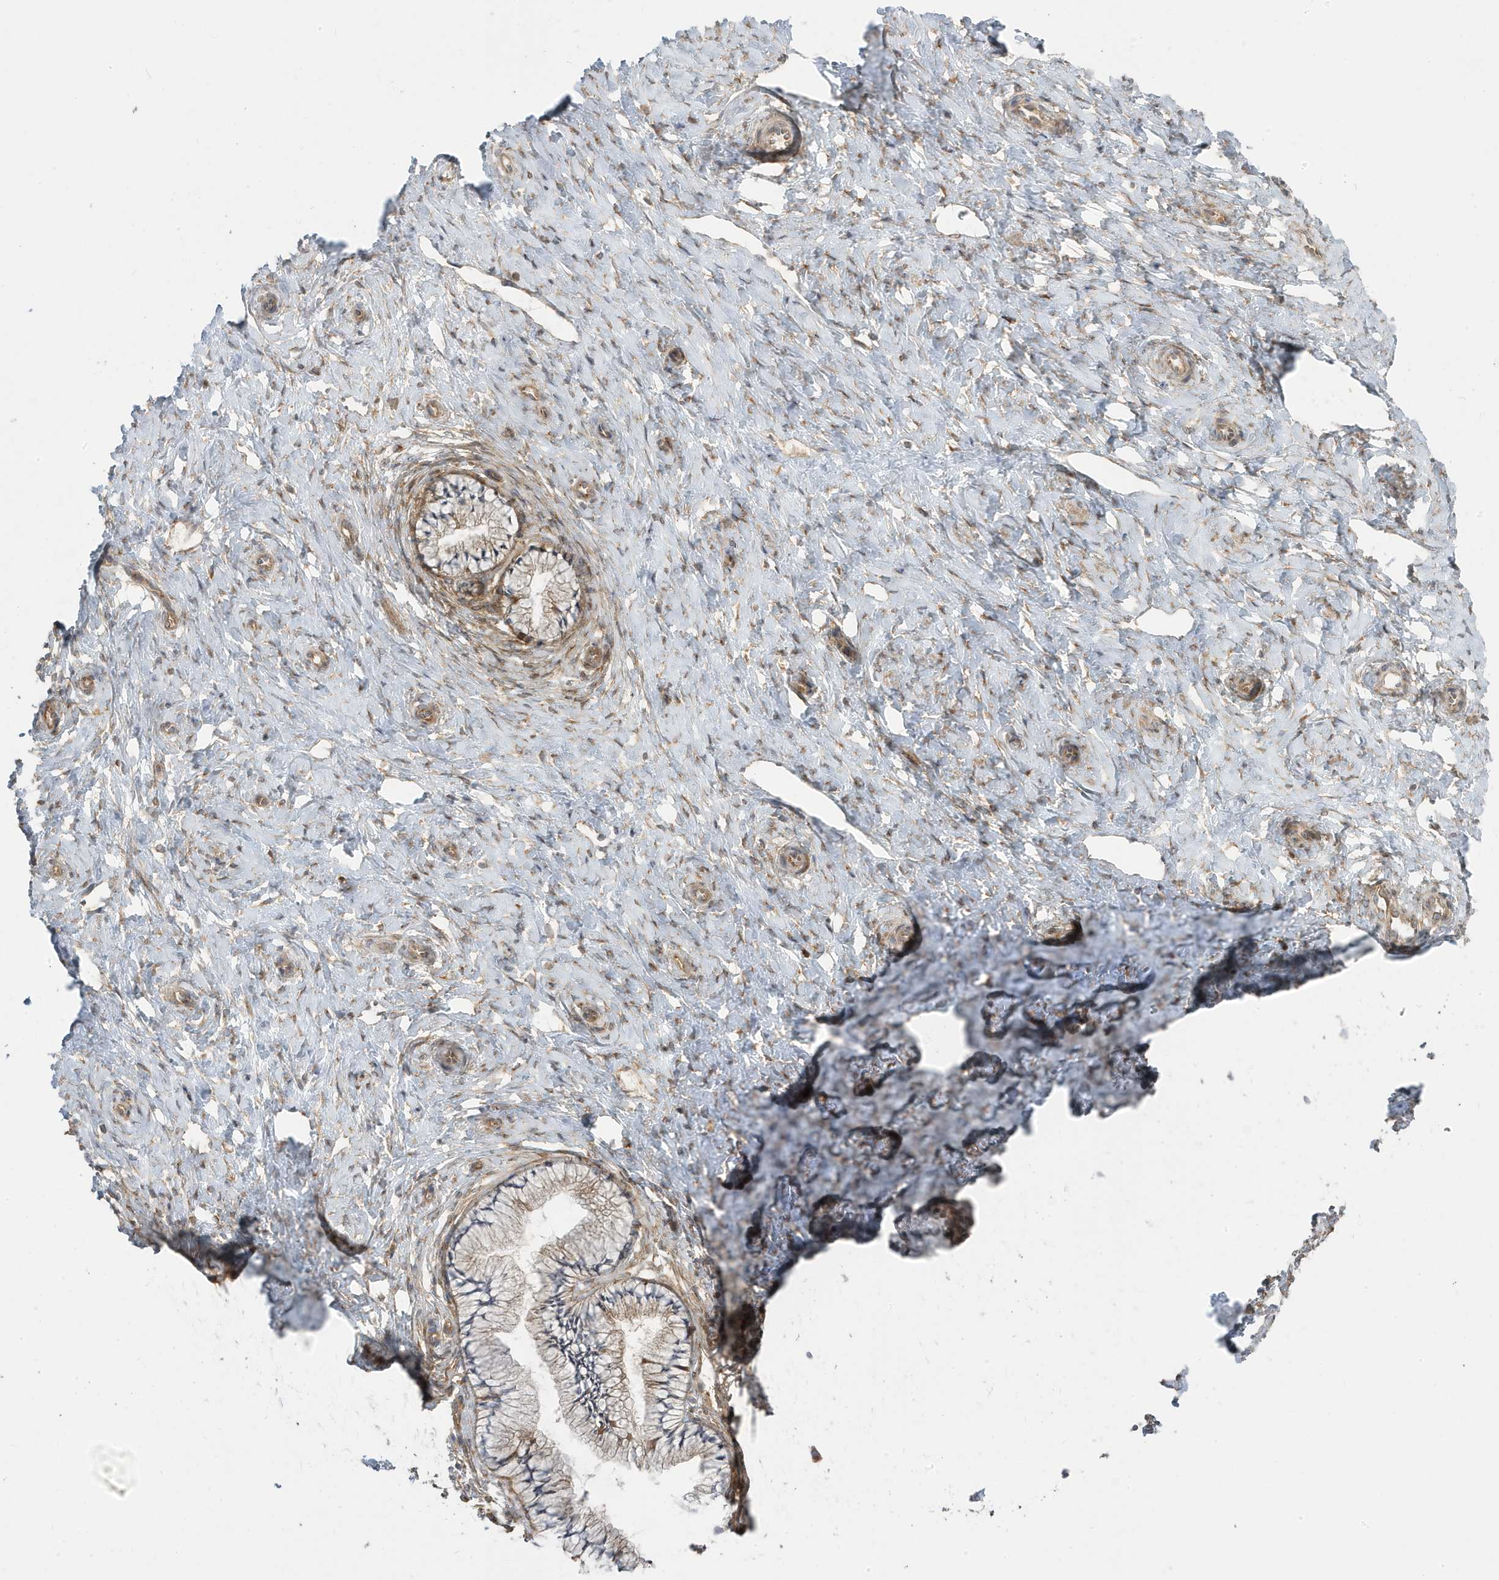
{"staining": {"intensity": "weak", "quantity": ">75%", "location": "cytoplasmic/membranous"}, "tissue": "cervix", "cell_type": "Glandular cells", "image_type": "normal", "snomed": [{"axis": "morphology", "description": "Normal tissue, NOS"}, {"axis": "topography", "description": "Cervix"}], "caption": "Immunohistochemical staining of normal cervix demonstrates weak cytoplasmic/membranous protein expression in about >75% of glandular cells.", "gene": "STAM", "patient": {"sex": "female", "age": 36}}